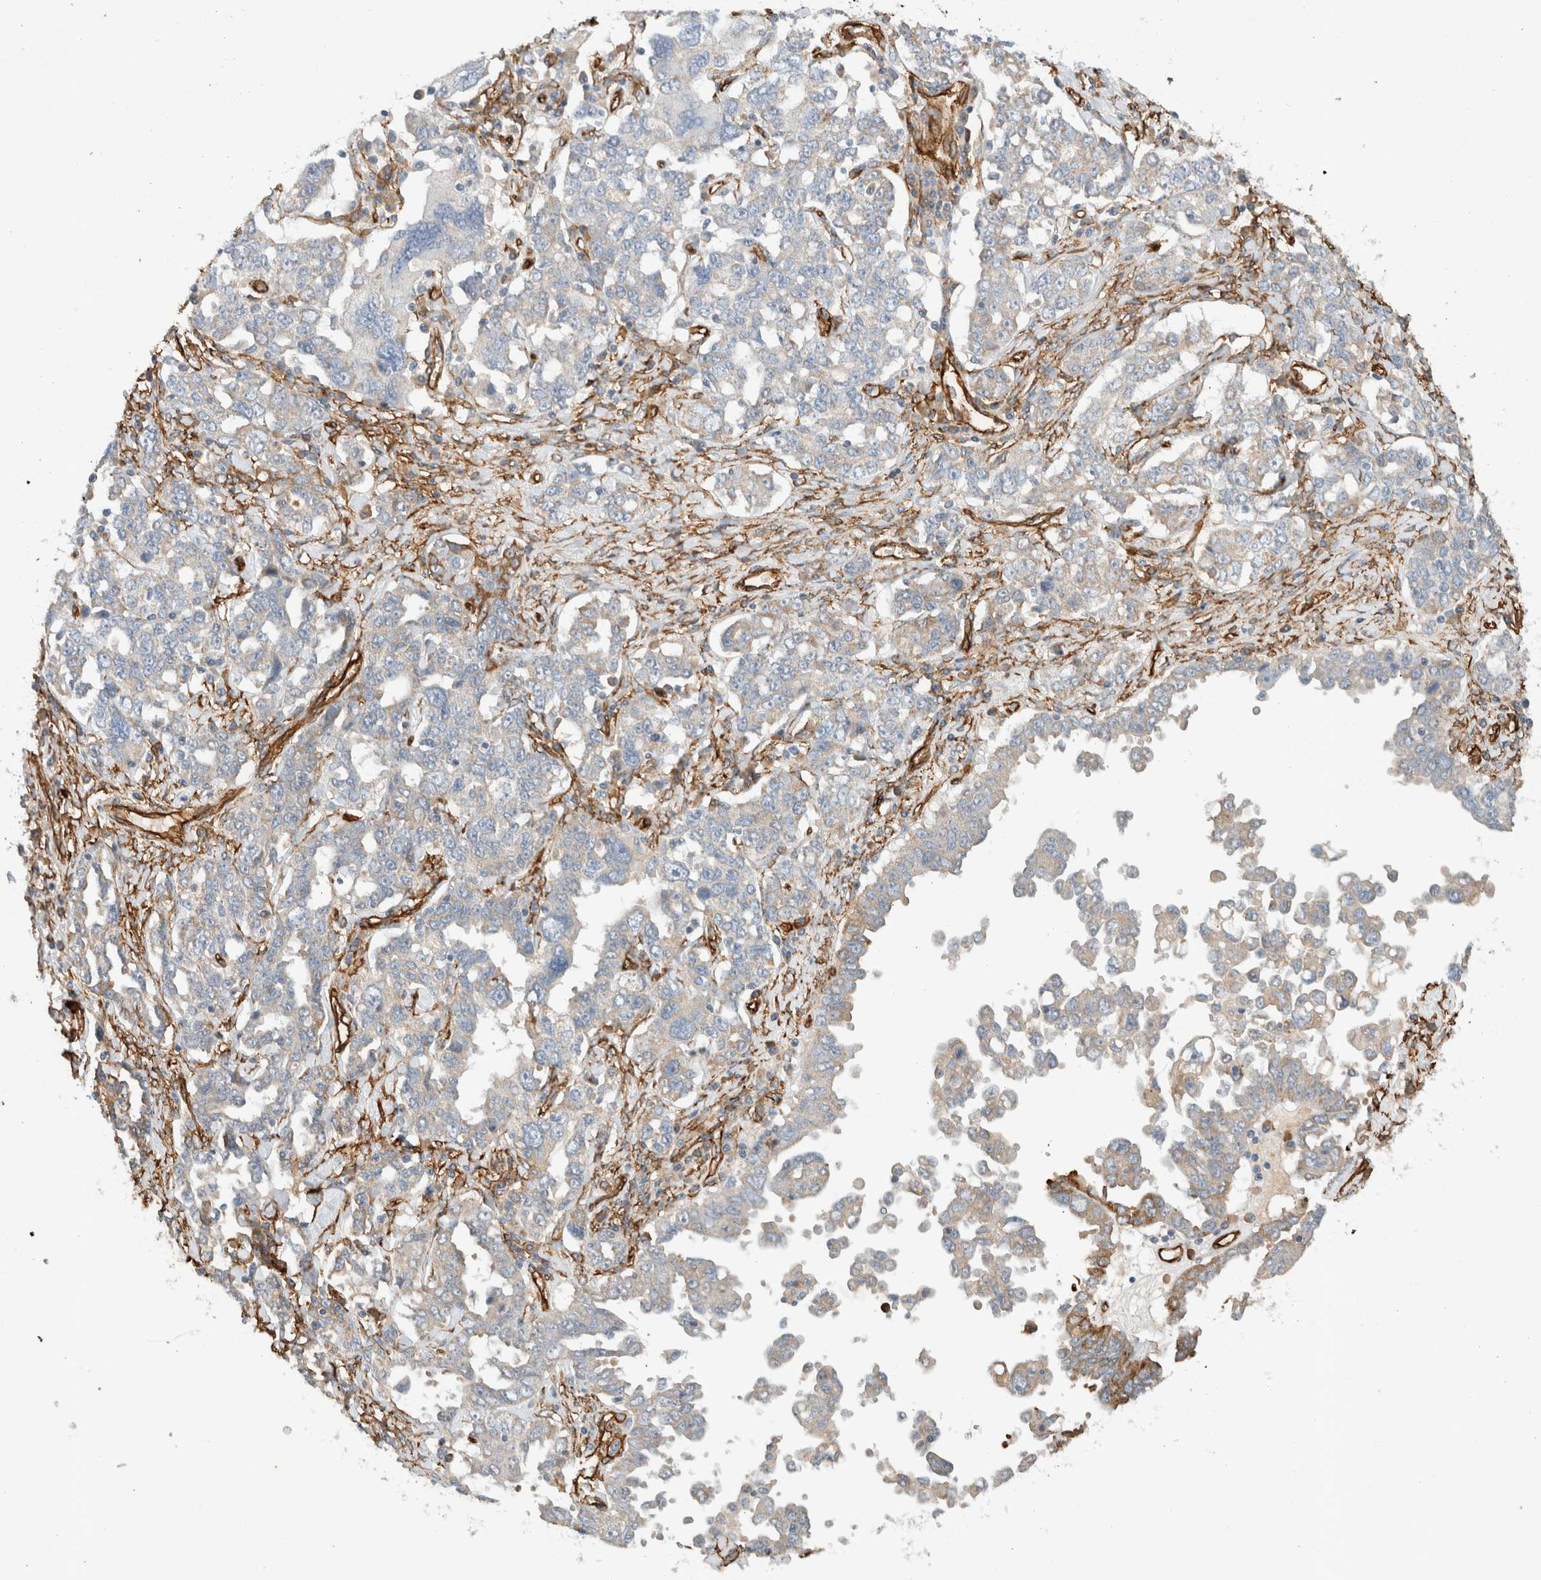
{"staining": {"intensity": "negative", "quantity": "none", "location": "none"}, "tissue": "ovarian cancer", "cell_type": "Tumor cells", "image_type": "cancer", "snomed": [{"axis": "morphology", "description": "Carcinoma, endometroid"}, {"axis": "topography", "description": "Ovary"}], "caption": "Ovarian cancer (endometroid carcinoma) was stained to show a protein in brown. There is no significant staining in tumor cells.", "gene": "JMJD4", "patient": {"sex": "female", "age": 62}}